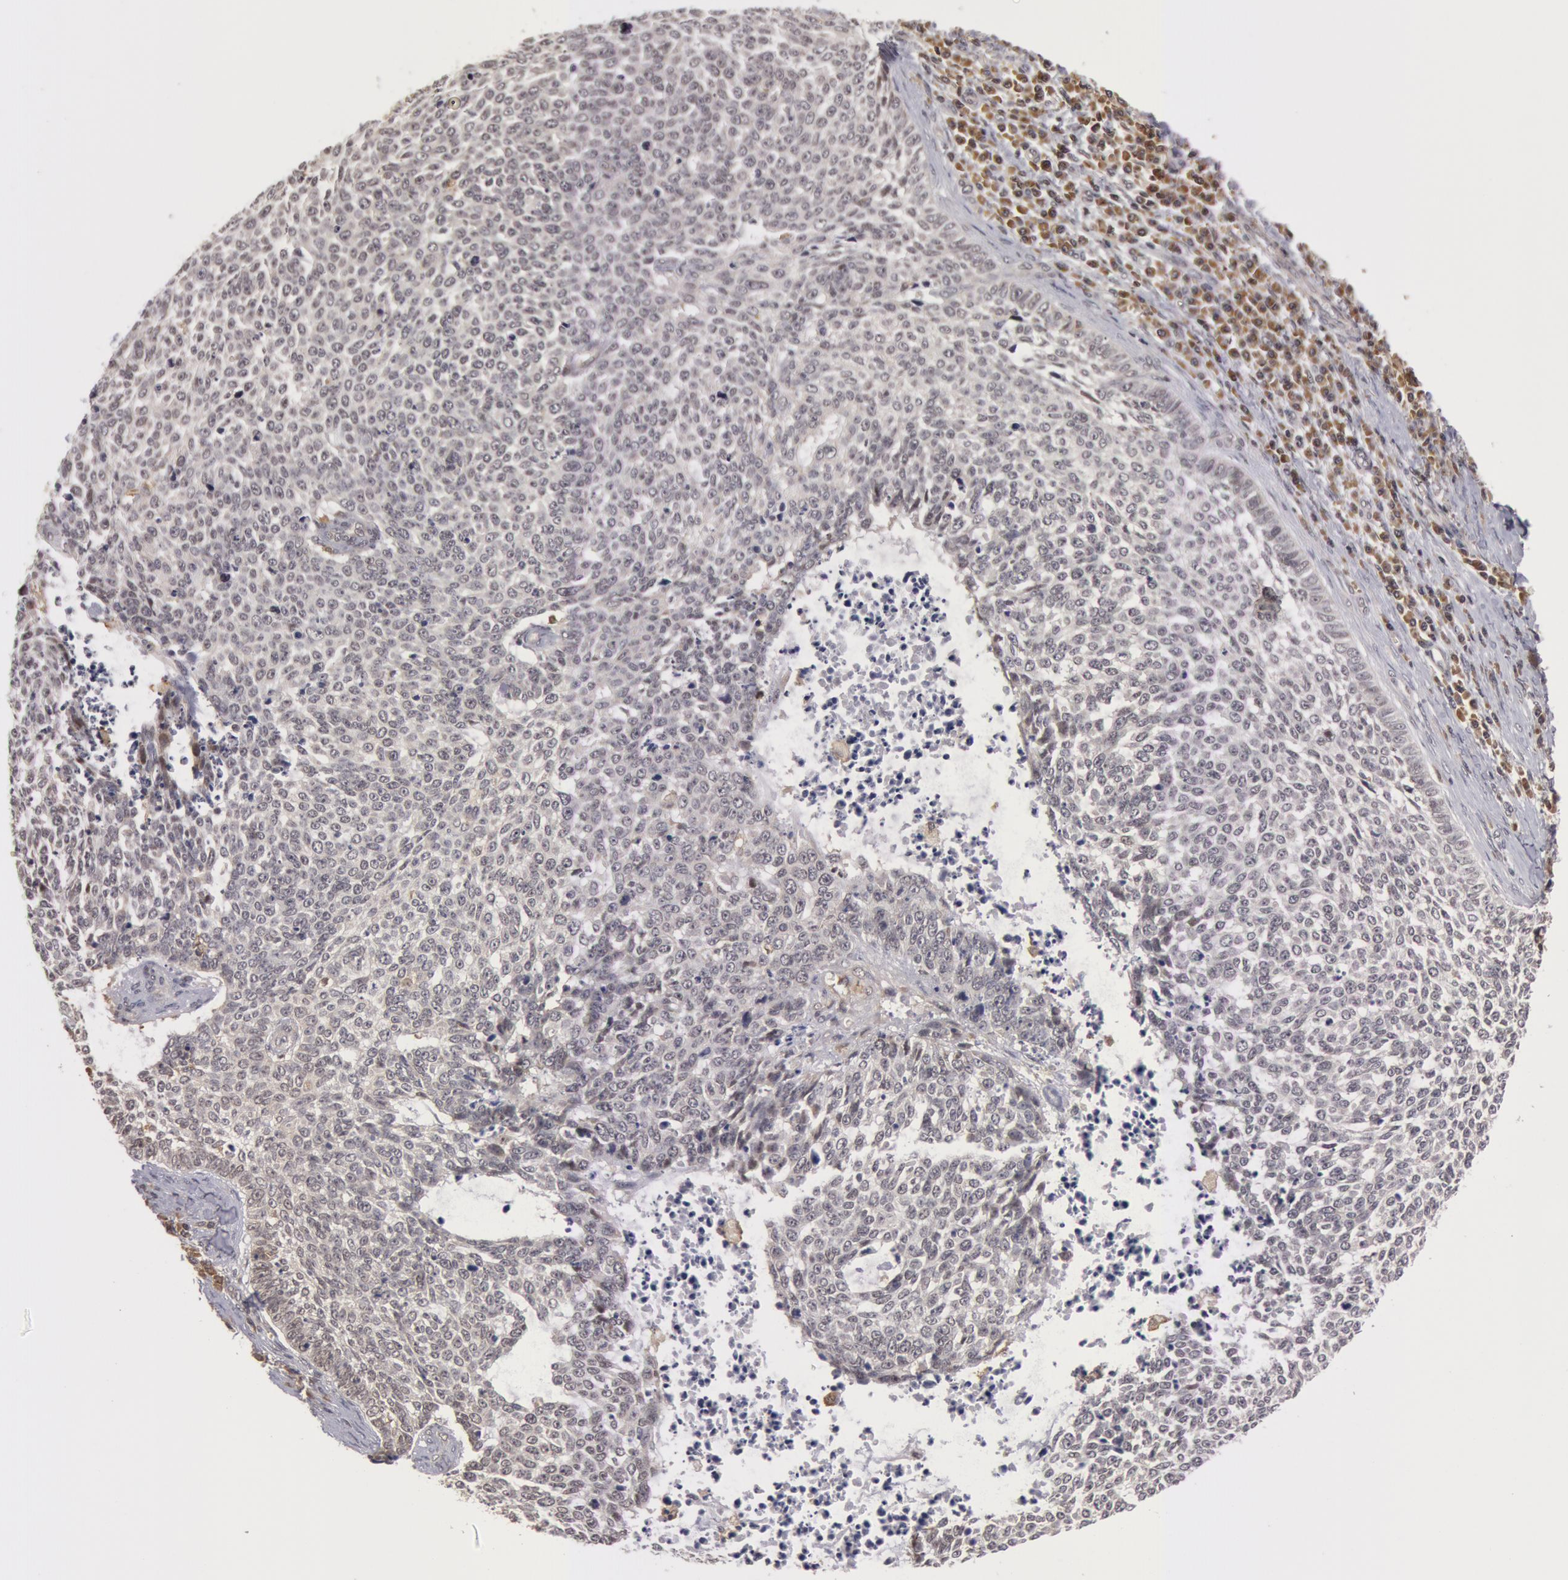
{"staining": {"intensity": "negative", "quantity": "none", "location": "none"}, "tissue": "skin cancer", "cell_type": "Tumor cells", "image_type": "cancer", "snomed": [{"axis": "morphology", "description": "Basal cell carcinoma"}, {"axis": "topography", "description": "Skin"}], "caption": "This is a photomicrograph of immunohistochemistry staining of skin cancer, which shows no expression in tumor cells. The staining is performed using DAB brown chromogen with nuclei counter-stained in using hematoxylin.", "gene": "ZNF350", "patient": {"sex": "female", "age": 89}}